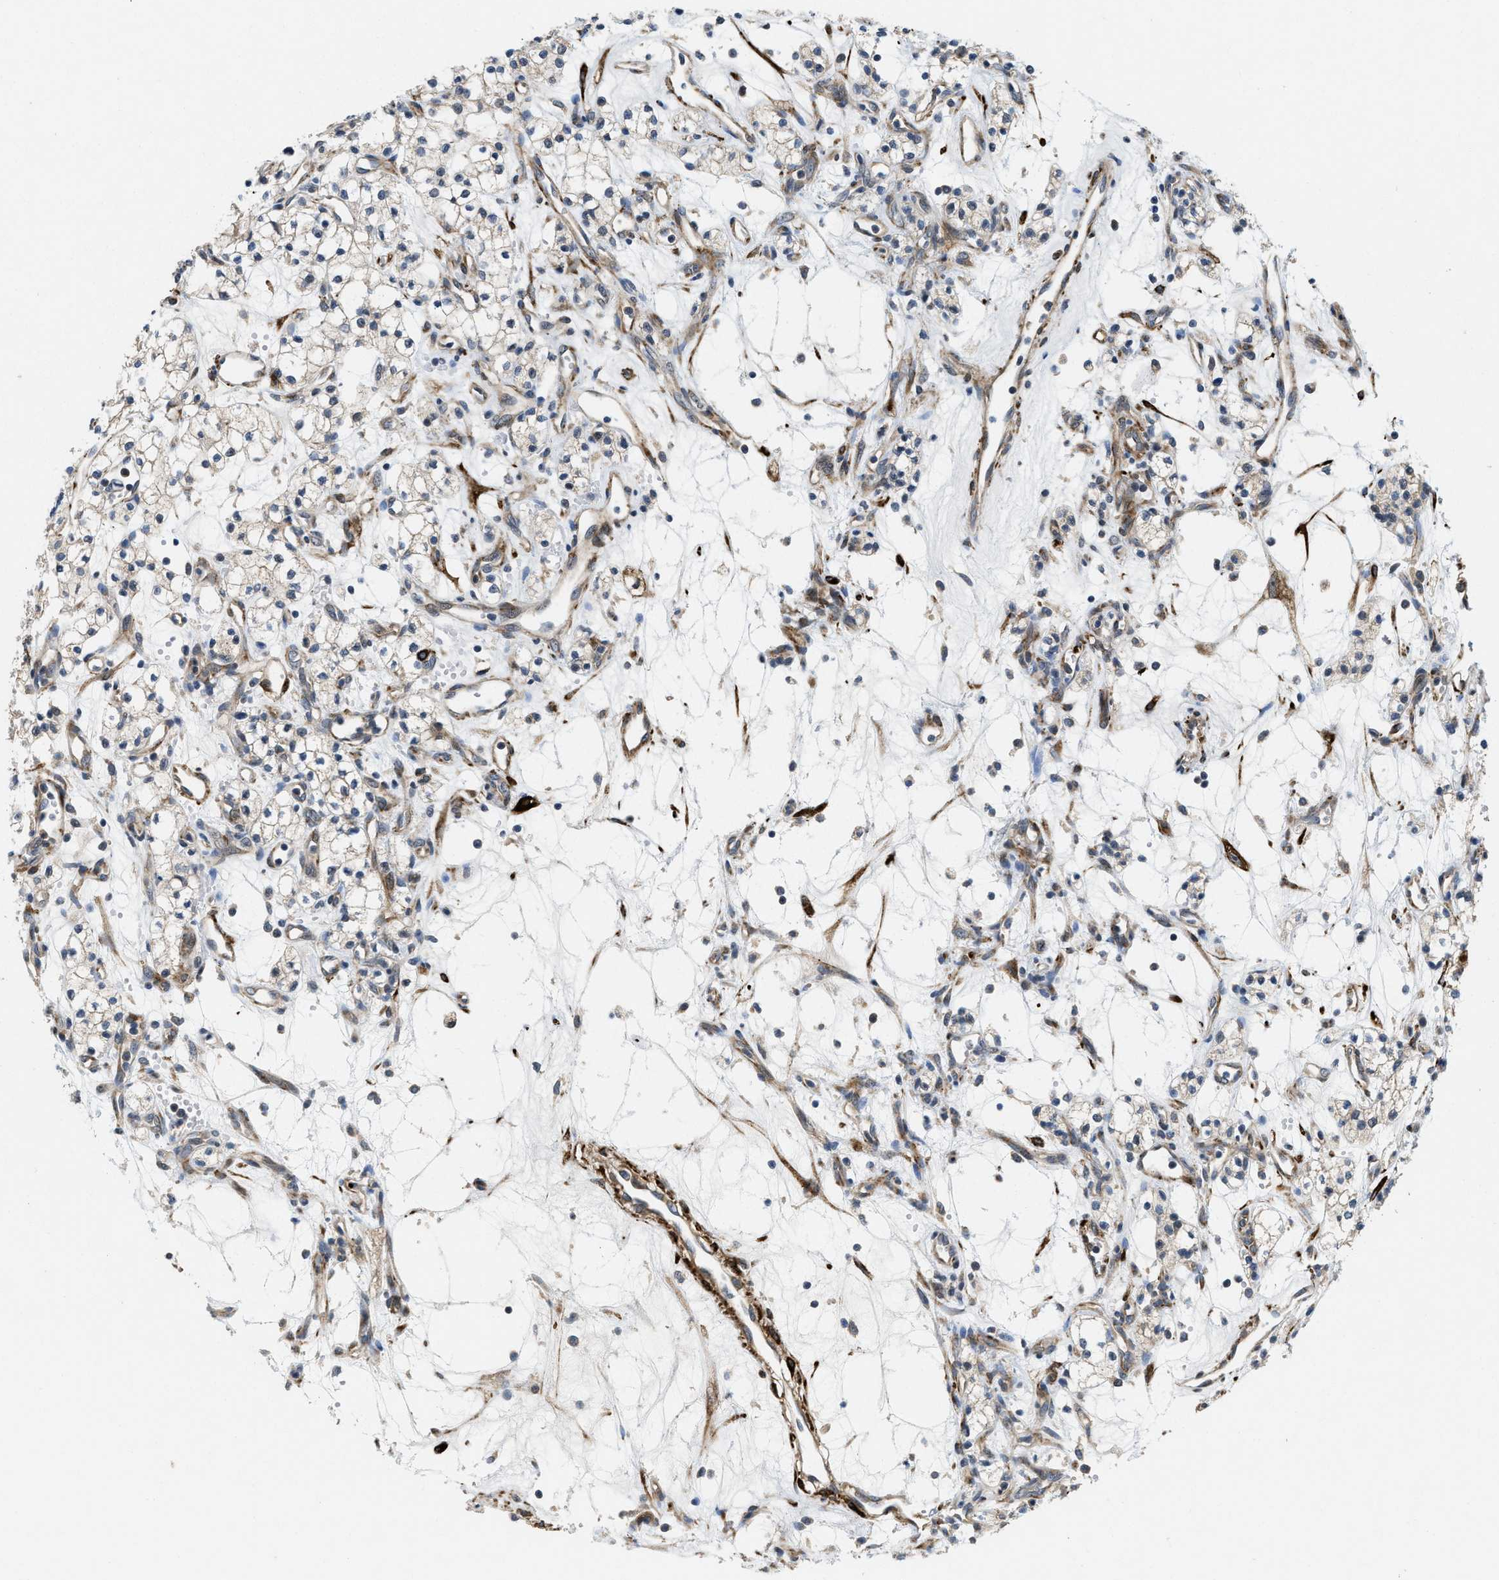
{"staining": {"intensity": "weak", "quantity": "<25%", "location": "cytoplasmic/membranous"}, "tissue": "renal cancer", "cell_type": "Tumor cells", "image_type": "cancer", "snomed": [{"axis": "morphology", "description": "Adenocarcinoma, NOS"}, {"axis": "topography", "description": "Kidney"}], "caption": "The immunohistochemistry image has no significant positivity in tumor cells of renal adenocarcinoma tissue. (DAB (3,3'-diaminobenzidine) immunohistochemistry with hematoxylin counter stain).", "gene": "ZNF599", "patient": {"sex": "male", "age": 59}}